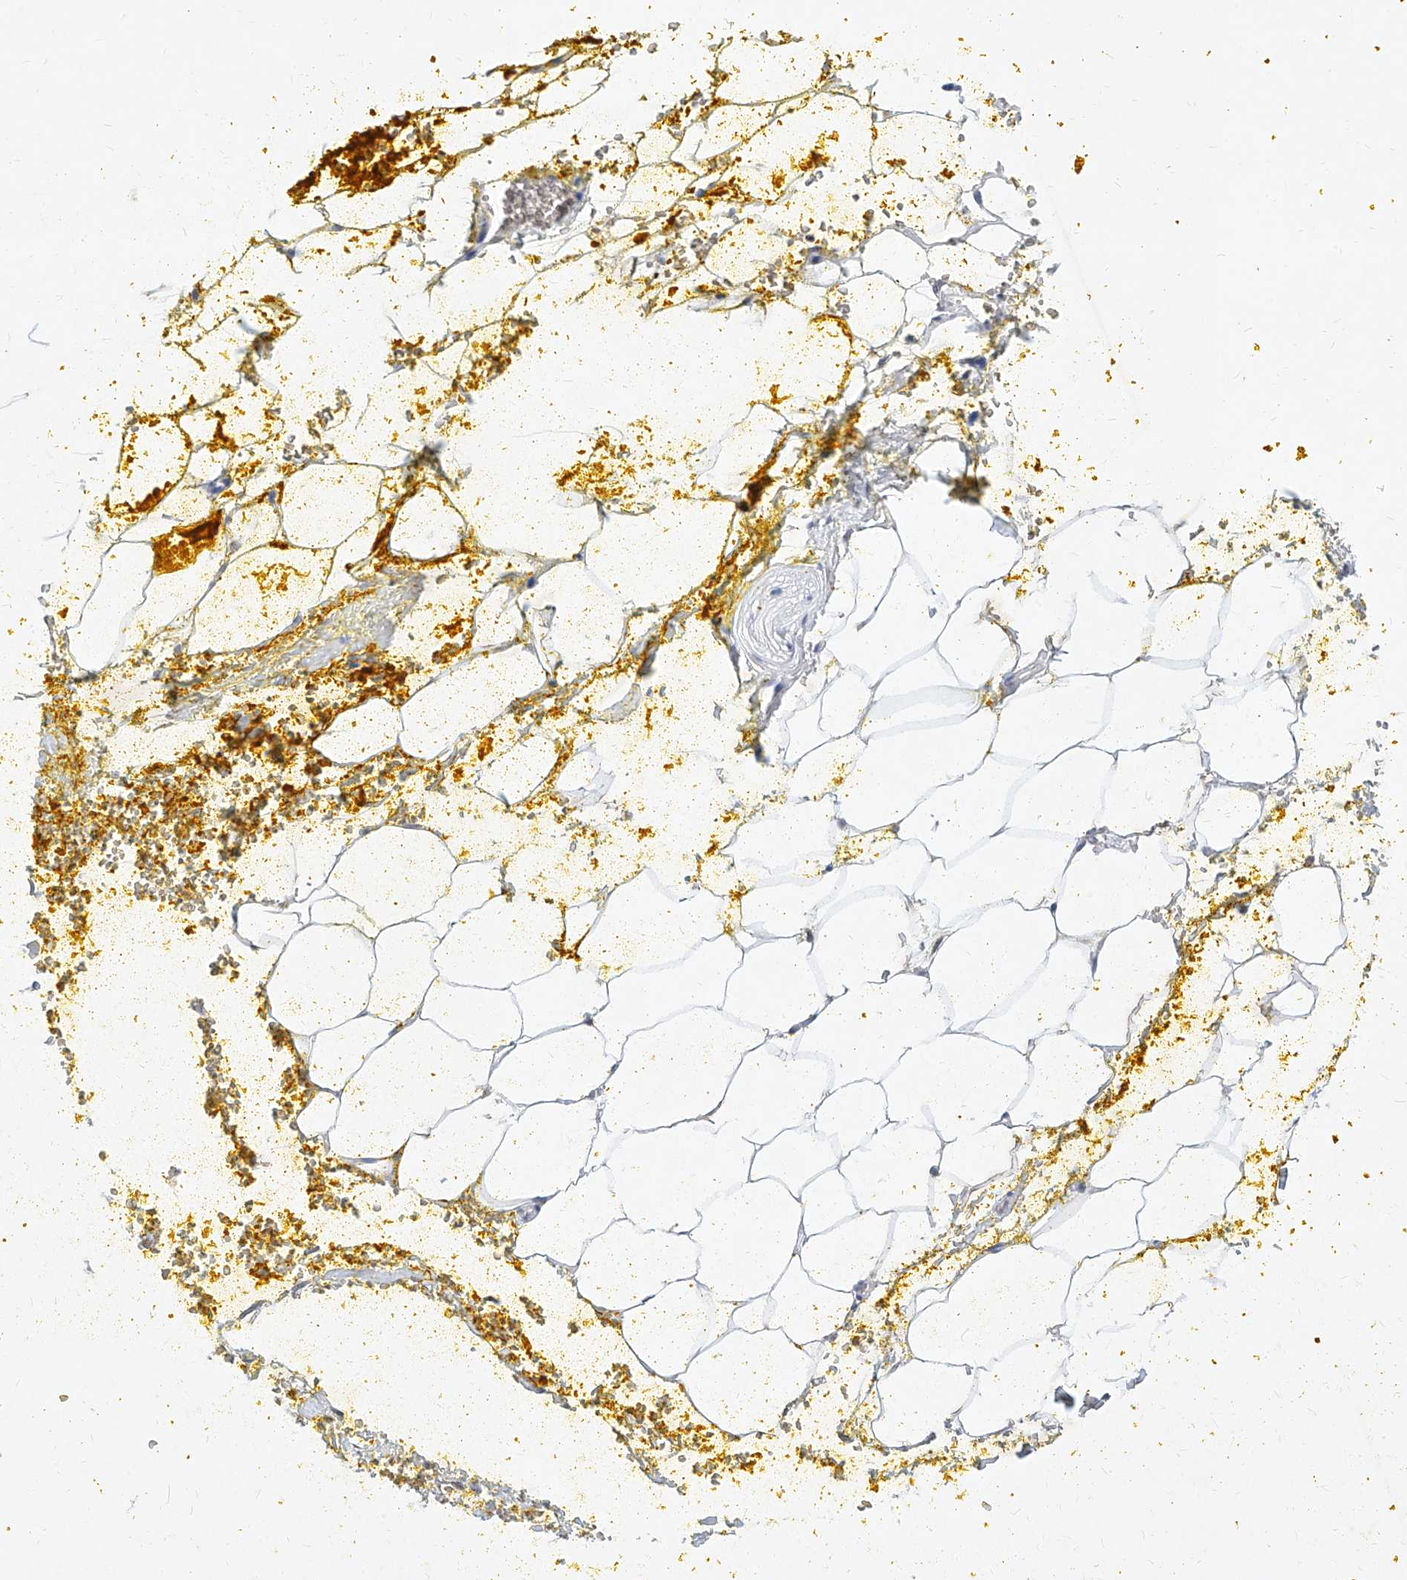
{"staining": {"intensity": "negative", "quantity": "none", "location": "none"}, "tissue": "adipose tissue", "cell_type": "Adipocytes", "image_type": "normal", "snomed": [{"axis": "morphology", "description": "Normal tissue, NOS"}, {"axis": "morphology", "description": "Adenocarcinoma, Low grade"}, {"axis": "topography", "description": "Prostate"}, {"axis": "topography", "description": "Peripheral nerve tissue"}], "caption": "The photomicrograph demonstrates no significant expression in adipocytes of adipose tissue.", "gene": "MX2", "patient": {"sex": "male", "age": 63}}